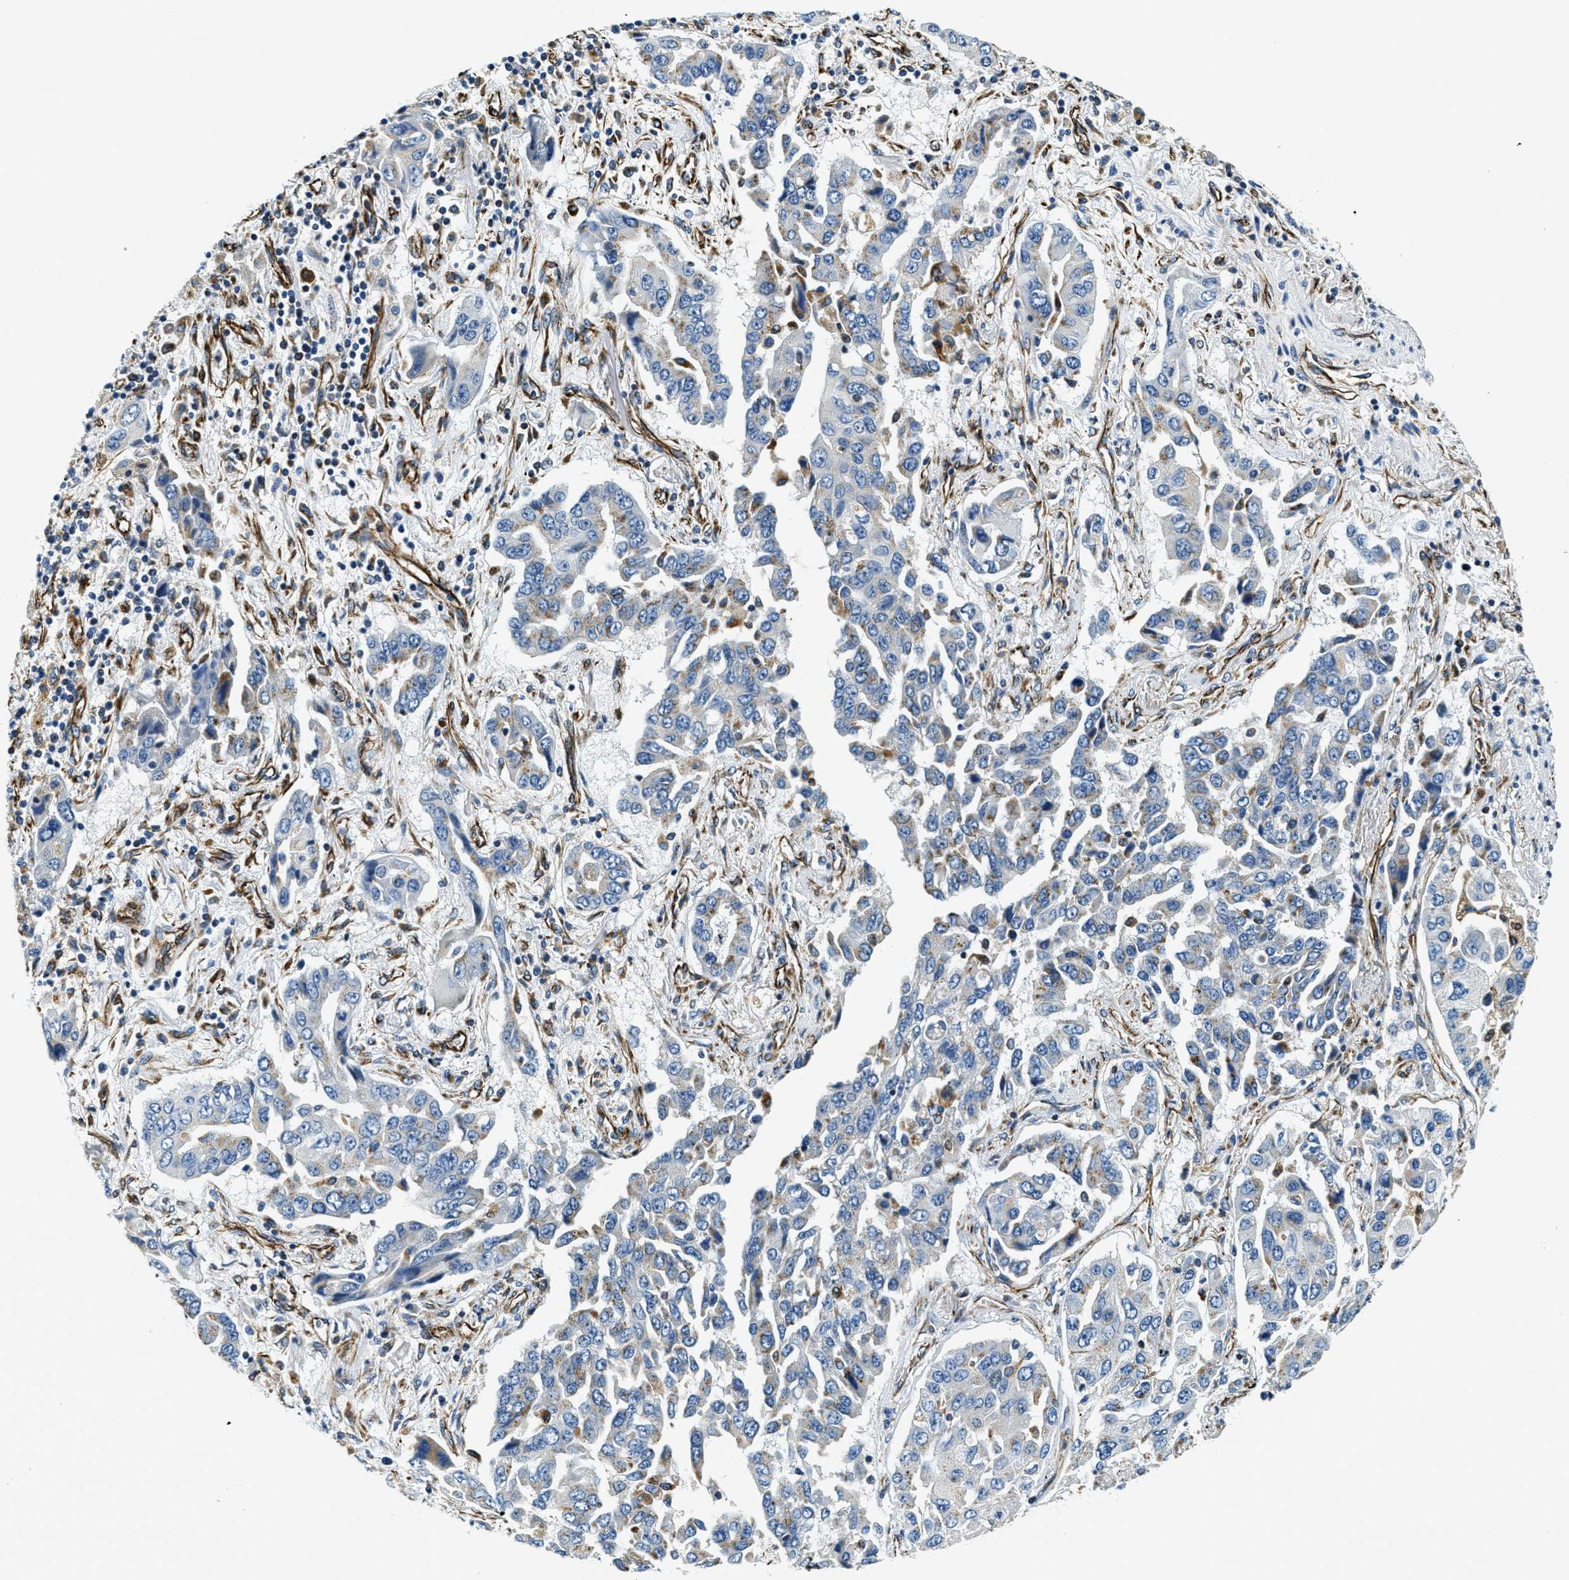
{"staining": {"intensity": "weak", "quantity": "<25%", "location": "cytoplasmic/membranous"}, "tissue": "lung cancer", "cell_type": "Tumor cells", "image_type": "cancer", "snomed": [{"axis": "morphology", "description": "Adenocarcinoma, NOS"}, {"axis": "topography", "description": "Lung"}], "caption": "The micrograph demonstrates no significant staining in tumor cells of lung cancer (adenocarcinoma). (DAB immunohistochemistry (IHC) with hematoxylin counter stain).", "gene": "GNS", "patient": {"sex": "female", "age": 65}}